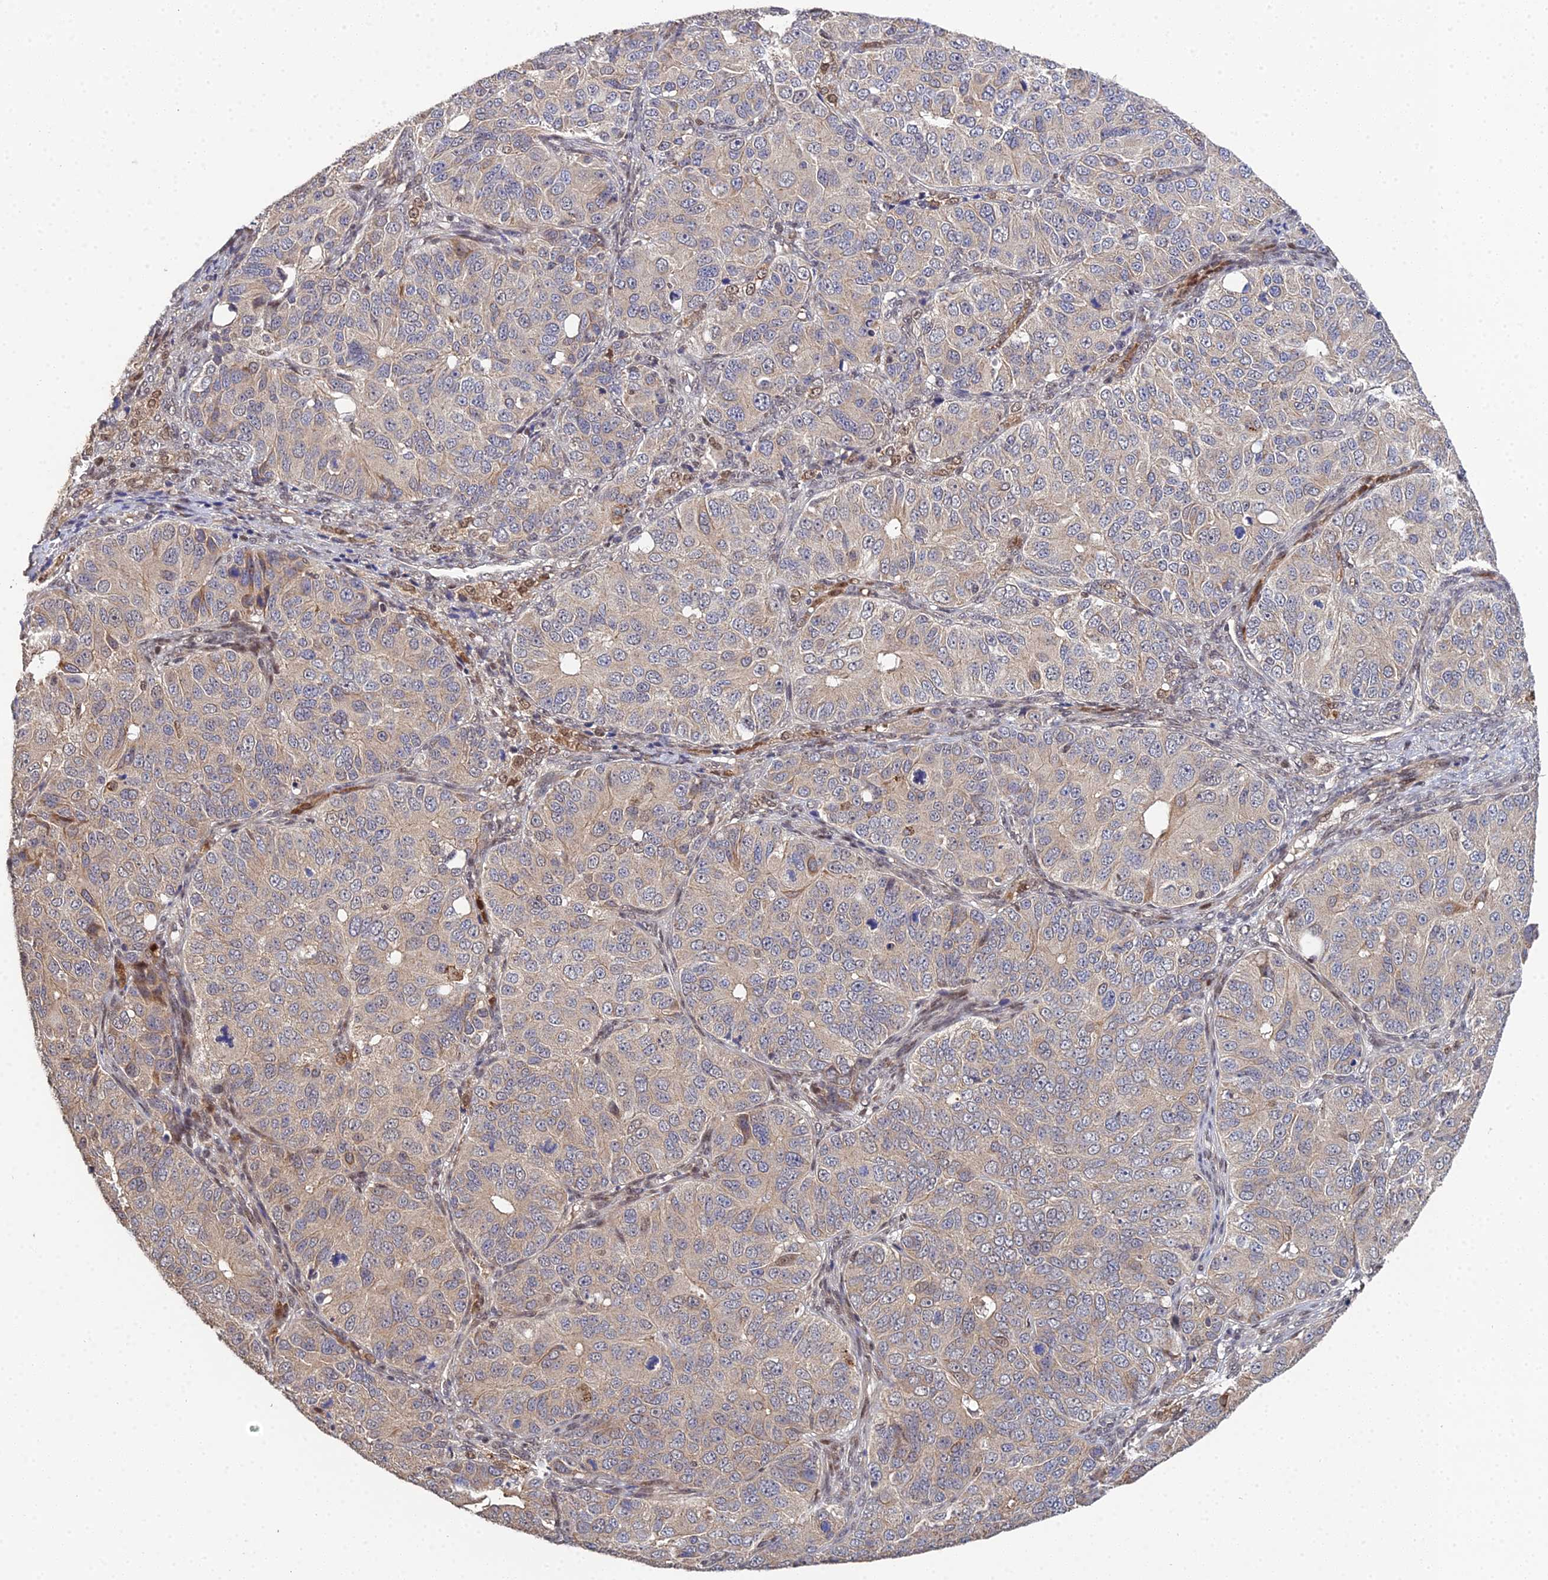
{"staining": {"intensity": "weak", "quantity": "25%-75%", "location": "cytoplasmic/membranous"}, "tissue": "ovarian cancer", "cell_type": "Tumor cells", "image_type": "cancer", "snomed": [{"axis": "morphology", "description": "Carcinoma, endometroid"}, {"axis": "topography", "description": "Ovary"}], "caption": "This is a histology image of immunohistochemistry staining of ovarian endometroid carcinoma, which shows weak expression in the cytoplasmic/membranous of tumor cells.", "gene": "ERCC5", "patient": {"sex": "female", "age": 51}}